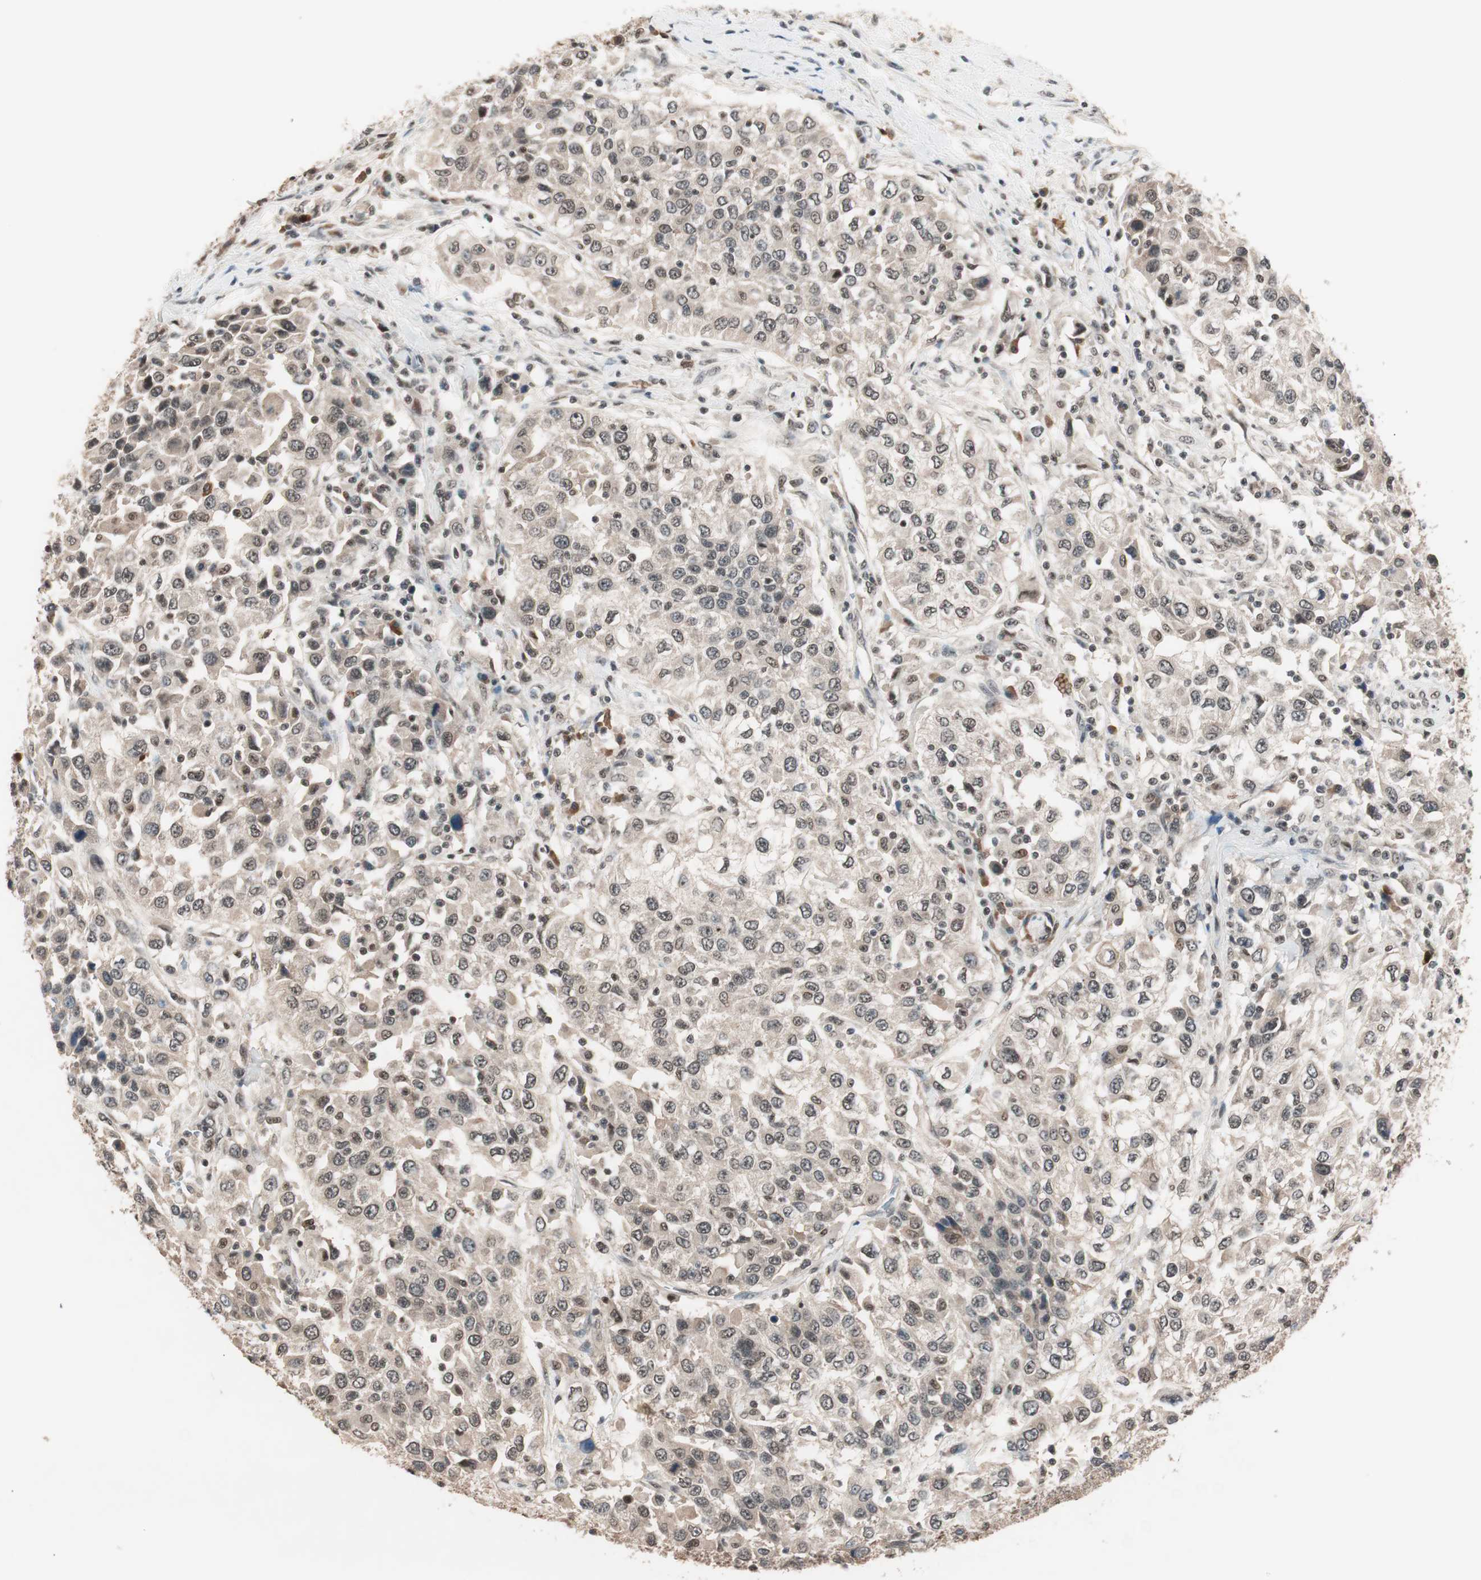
{"staining": {"intensity": "weak", "quantity": "25%-75%", "location": "cytoplasmic/membranous"}, "tissue": "urothelial cancer", "cell_type": "Tumor cells", "image_type": "cancer", "snomed": [{"axis": "morphology", "description": "Urothelial carcinoma, High grade"}, {"axis": "topography", "description": "Urinary bladder"}], "caption": "An immunohistochemistry image of tumor tissue is shown. Protein staining in brown shows weak cytoplasmic/membranous positivity in high-grade urothelial carcinoma within tumor cells.", "gene": "NFRKB", "patient": {"sex": "female", "age": 80}}